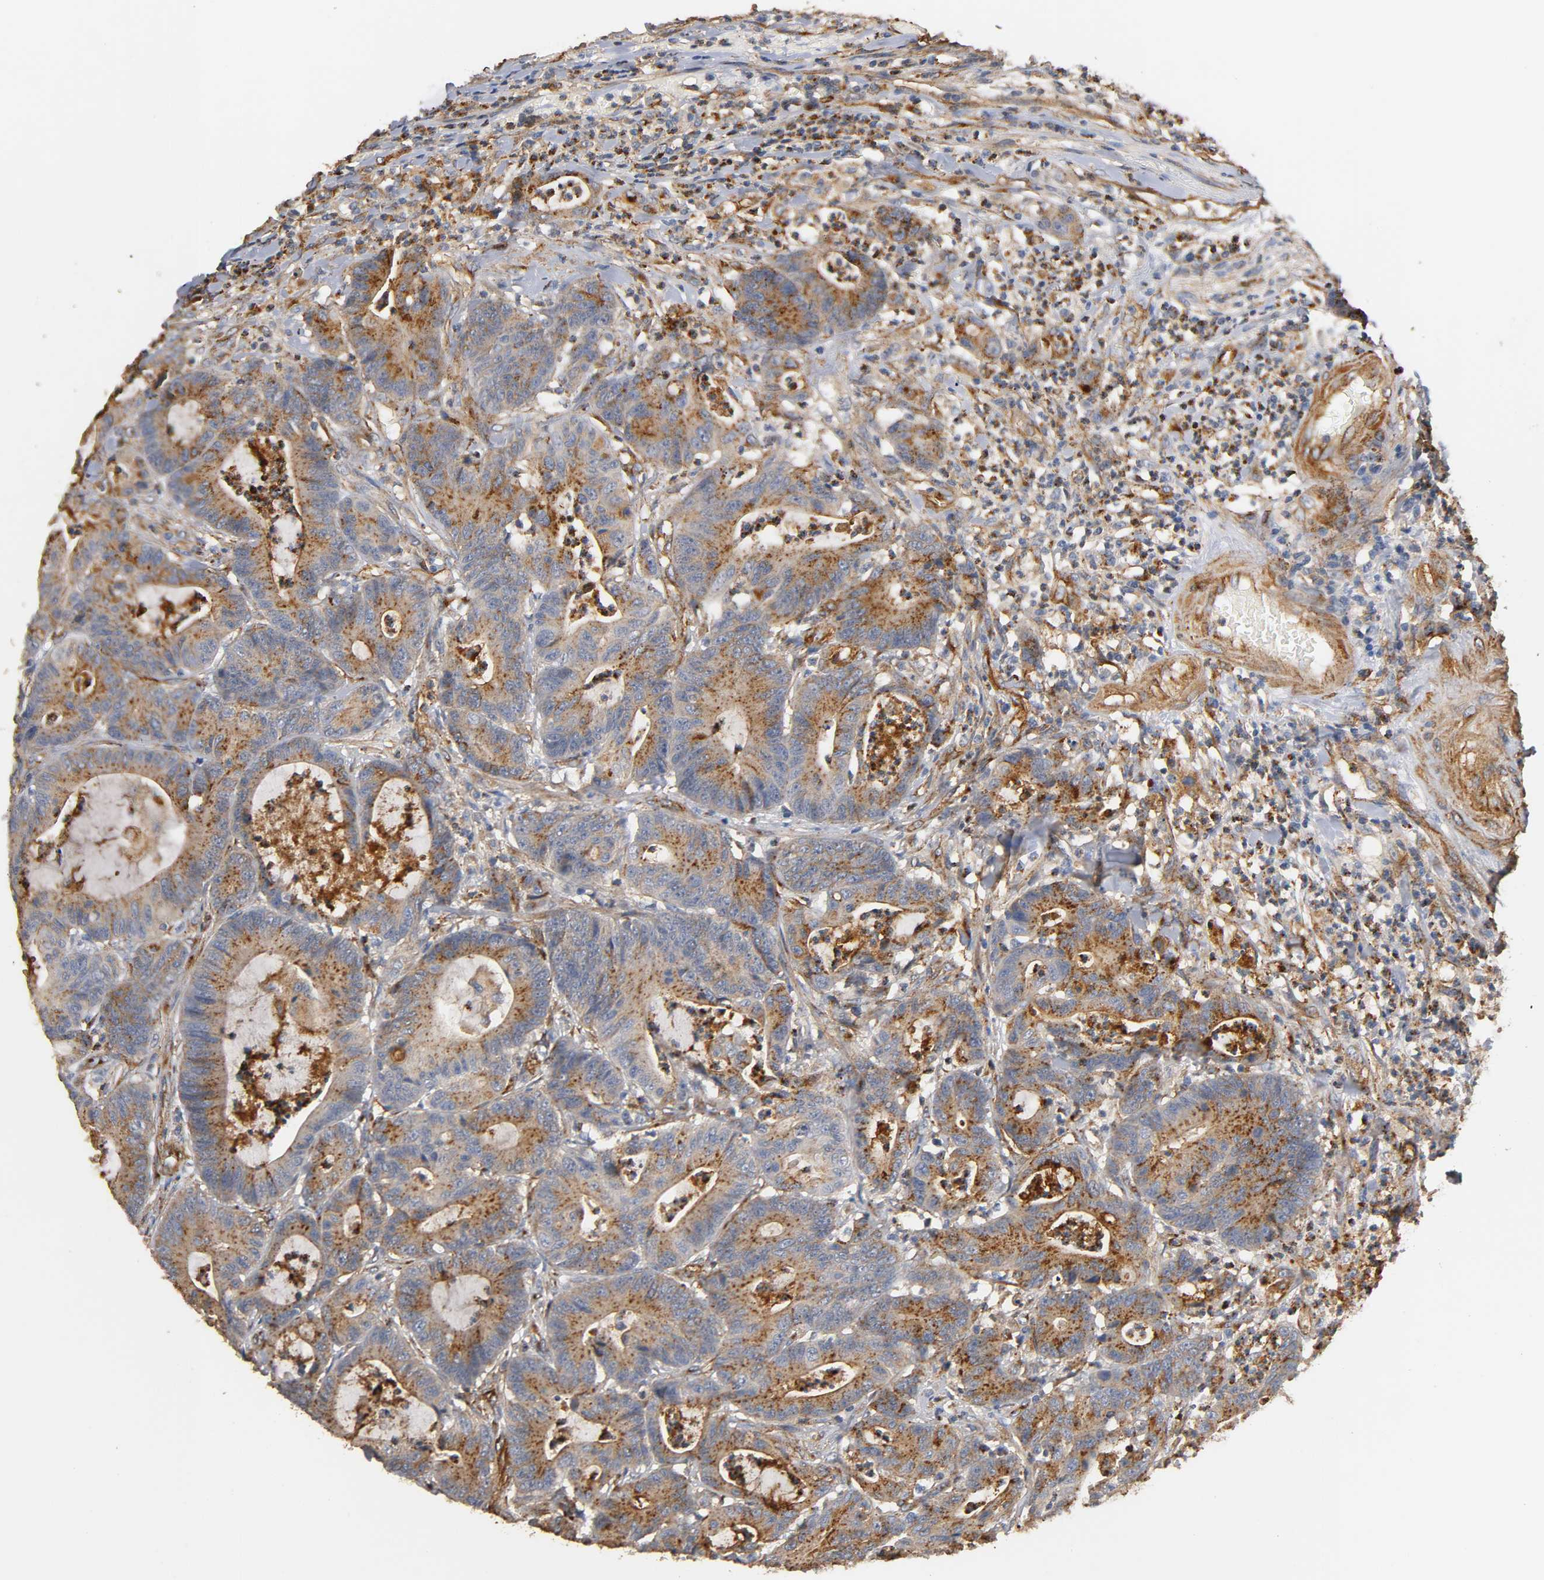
{"staining": {"intensity": "moderate", "quantity": "25%-75%", "location": "cytoplasmic/membranous"}, "tissue": "colorectal cancer", "cell_type": "Tumor cells", "image_type": "cancer", "snomed": [{"axis": "morphology", "description": "Adenocarcinoma, NOS"}, {"axis": "topography", "description": "Colon"}], "caption": "Colorectal adenocarcinoma stained with a brown dye reveals moderate cytoplasmic/membranous positive expression in approximately 25%-75% of tumor cells.", "gene": "IFITM3", "patient": {"sex": "female", "age": 84}}